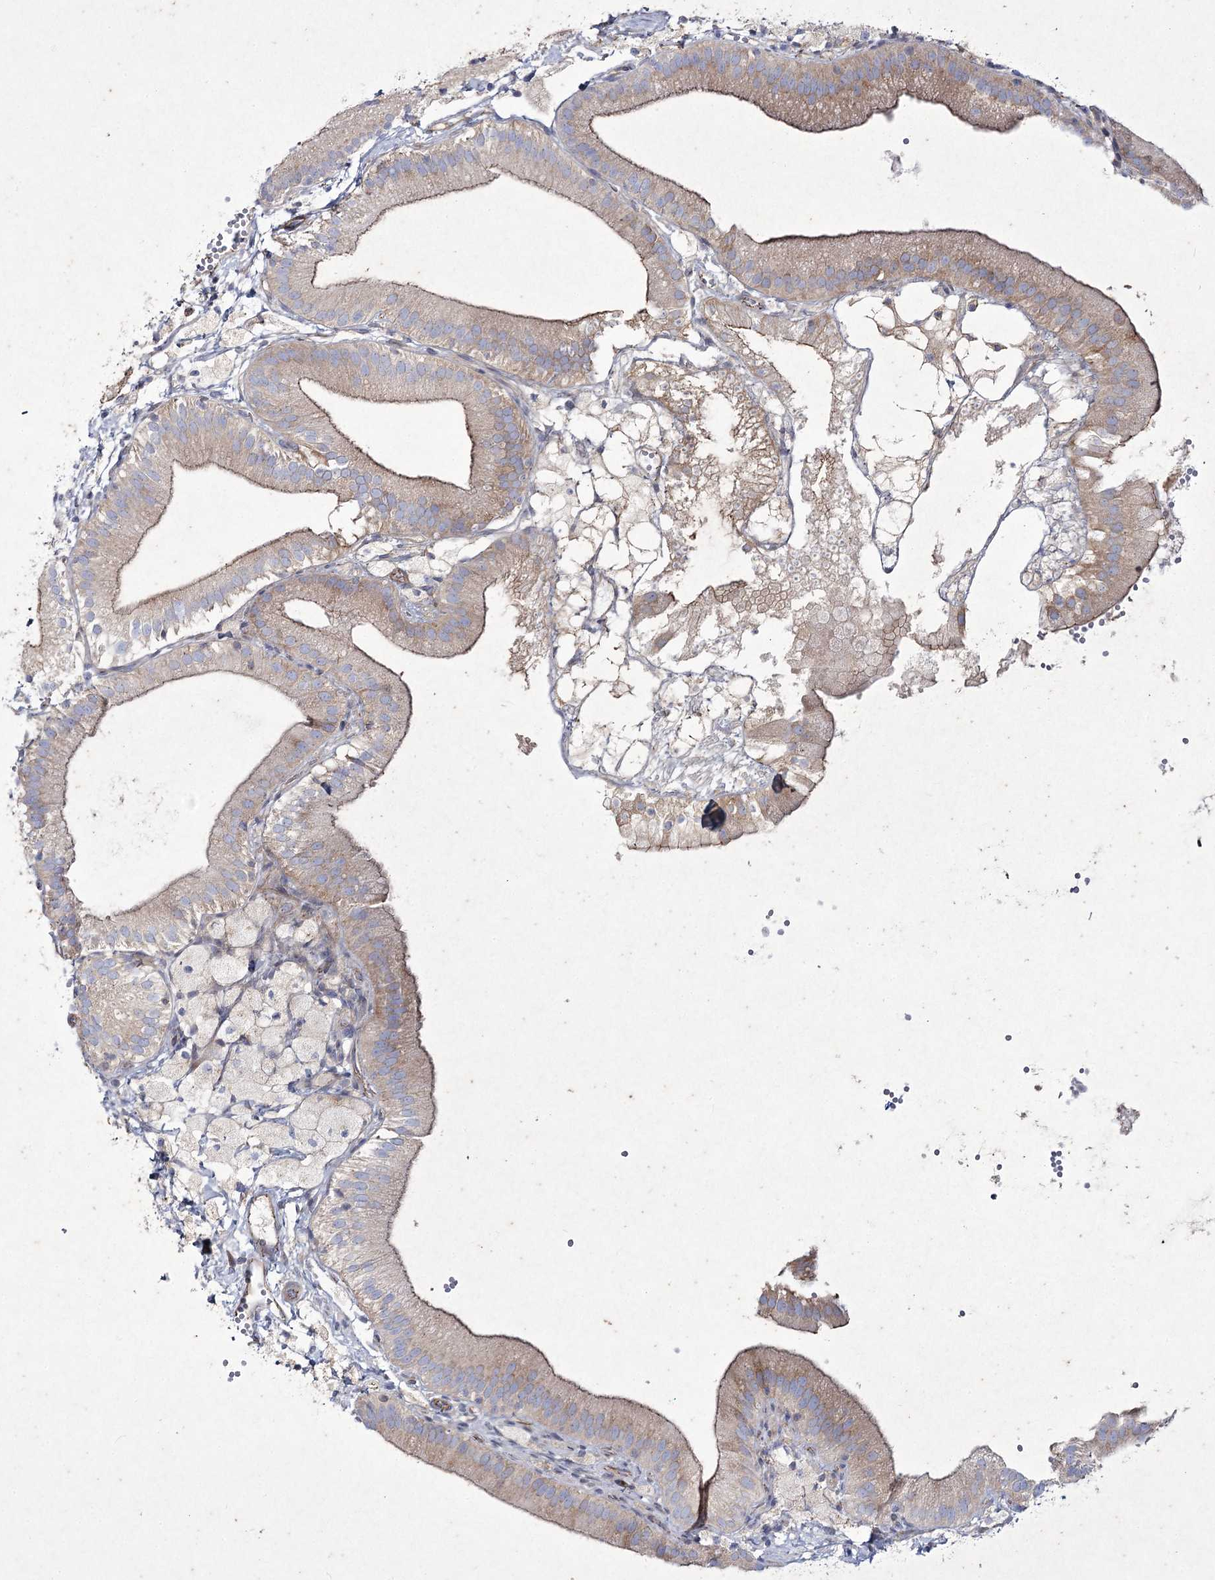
{"staining": {"intensity": "moderate", "quantity": ">75%", "location": "cytoplasmic/membranous"}, "tissue": "gallbladder", "cell_type": "Glandular cells", "image_type": "normal", "snomed": [{"axis": "morphology", "description": "Normal tissue, NOS"}, {"axis": "topography", "description": "Gallbladder"}], "caption": "Unremarkable gallbladder displays moderate cytoplasmic/membranous staining in approximately >75% of glandular cells, visualized by immunohistochemistry.", "gene": "LDLRAD3", "patient": {"sex": "male", "age": 55}}